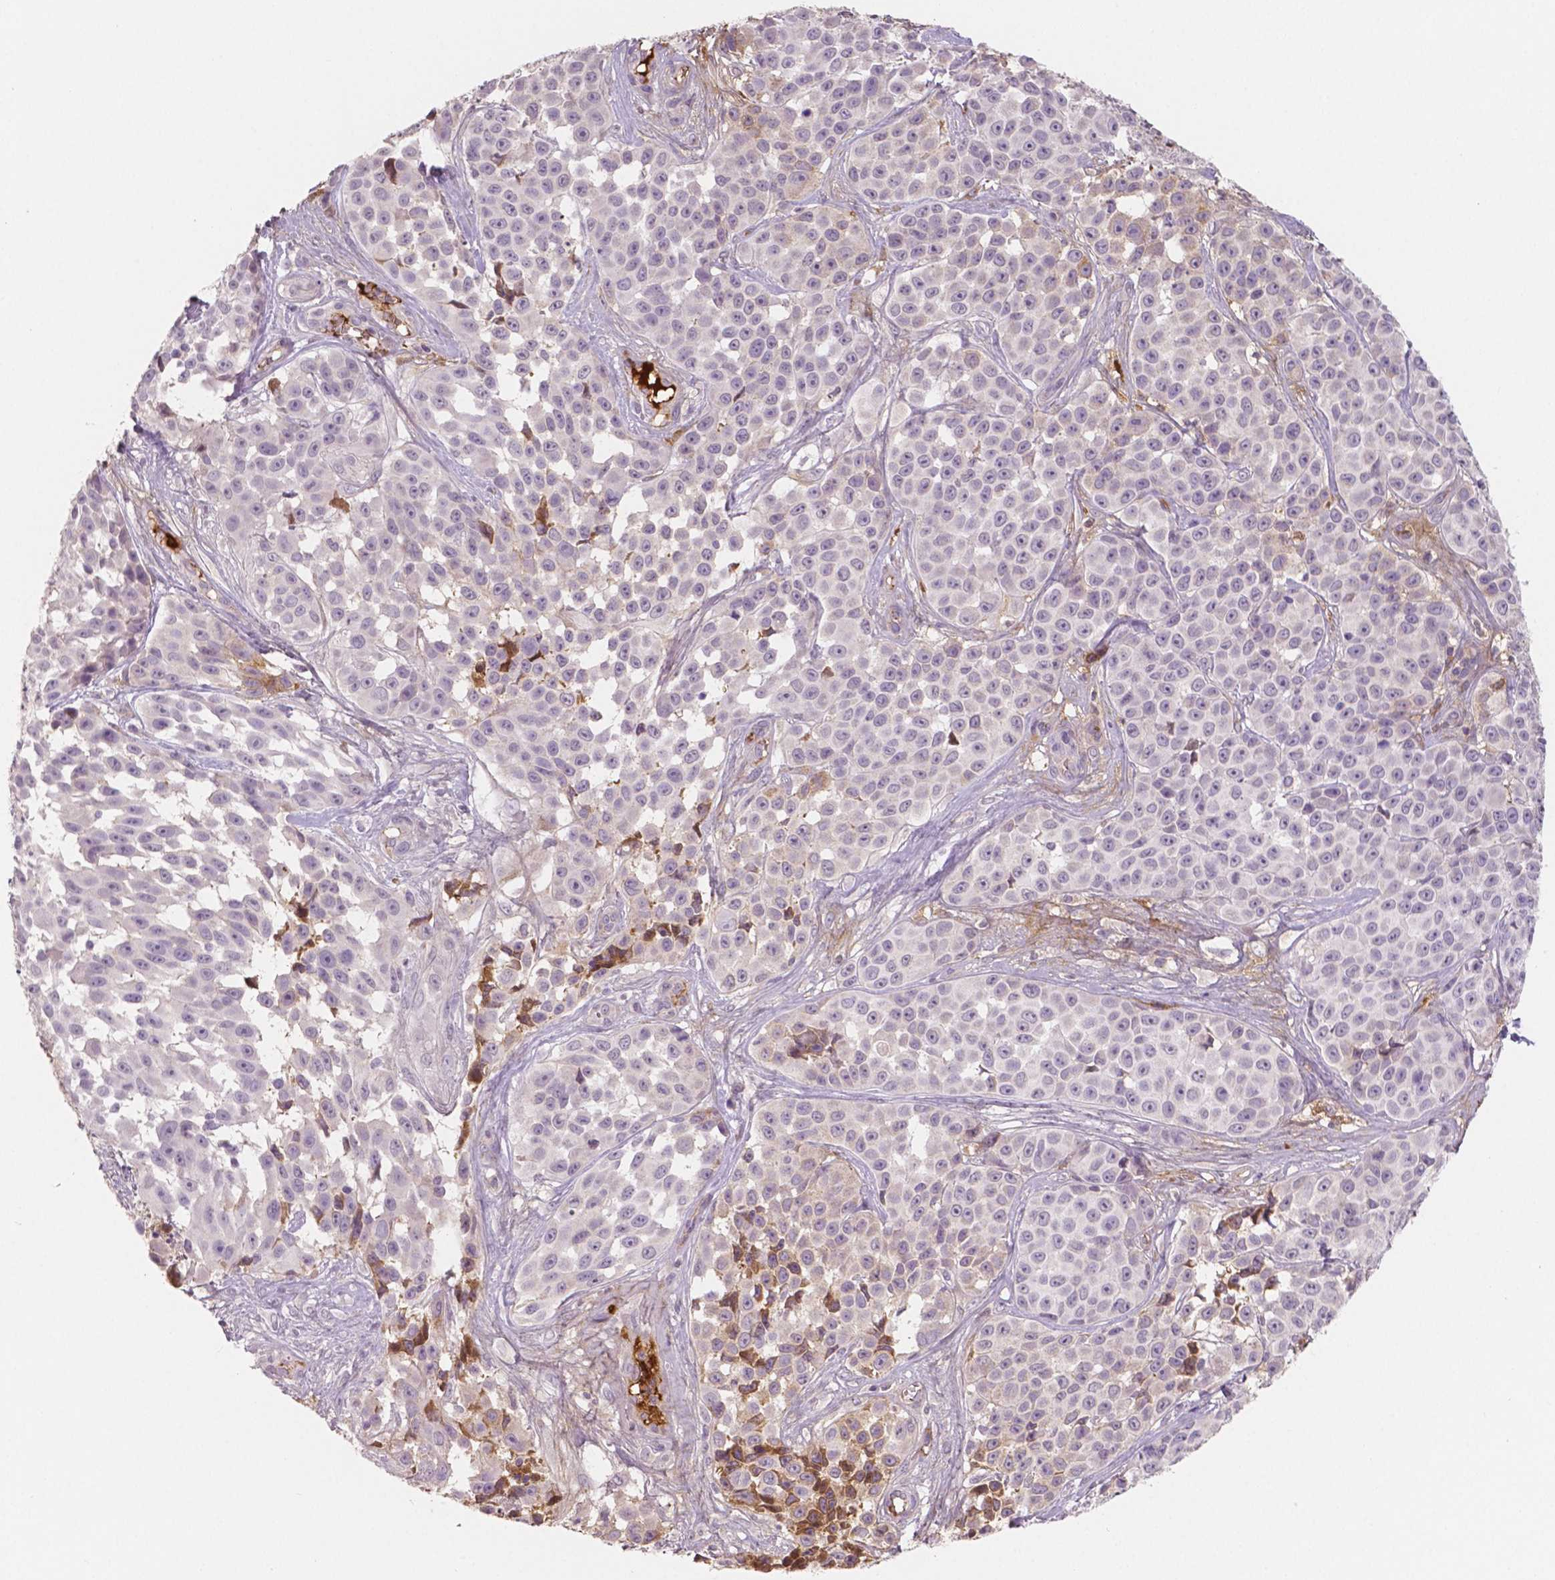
{"staining": {"intensity": "negative", "quantity": "none", "location": "none"}, "tissue": "melanoma", "cell_type": "Tumor cells", "image_type": "cancer", "snomed": [{"axis": "morphology", "description": "Malignant melanoma, NOS"}, {"axis": "topography", "description": "Skin"}], "caption": "Immunohistochemistry histopathology image of melanoma stained for a protein (brown), which demonstrates no staining in tumor cells.", "gene": "APOA4", "patient": {"sex": "female", "age": 88}}